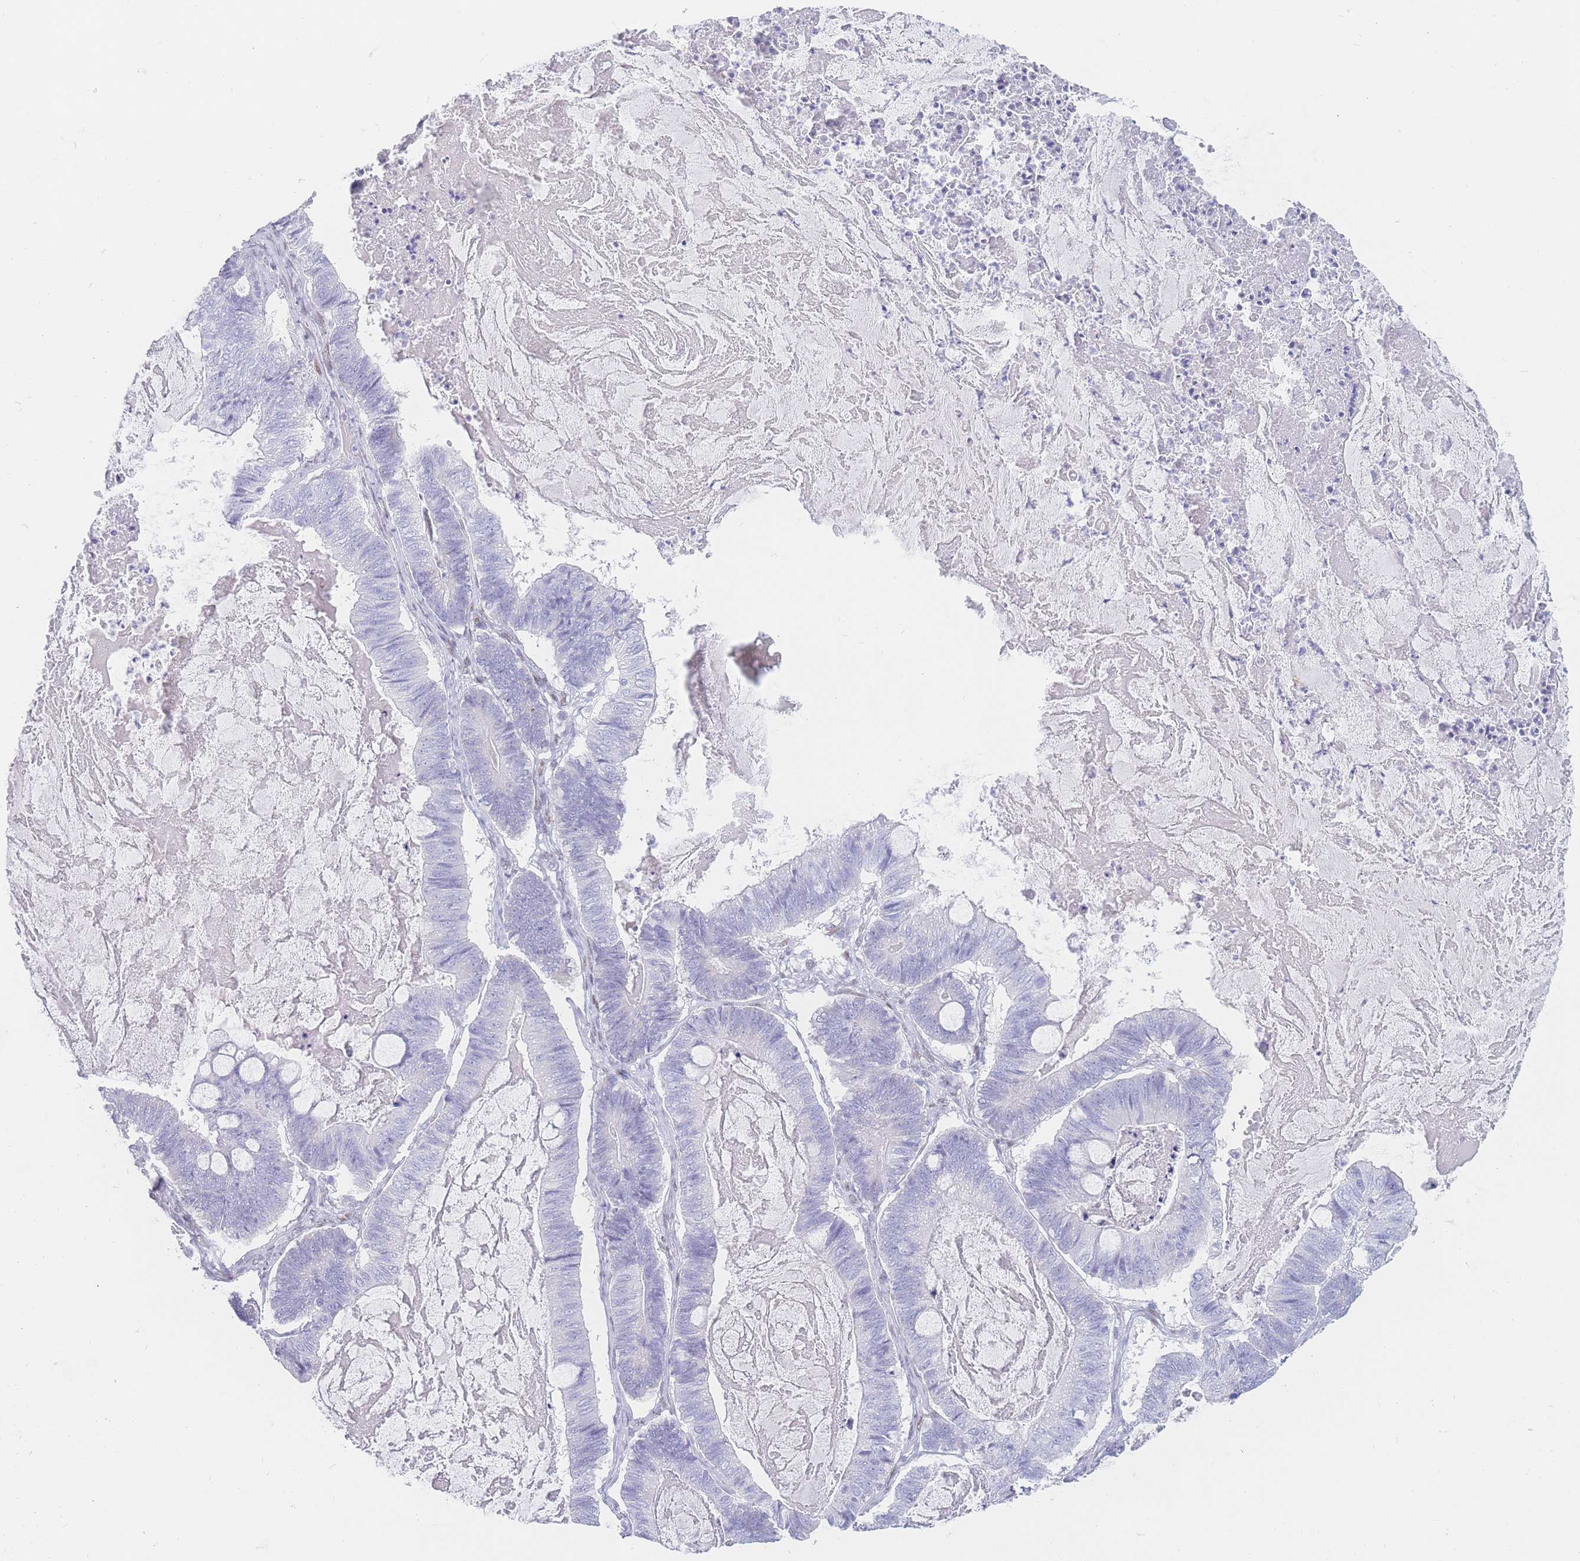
{"staining": {"intensity": "negative", "quantity": "none", "location": "none"}, "tissue": "ovarian cancer", "cell_type": "Tumor cells", "image_type": "cancer", "snomed": [{"axis": "morphology", "description": "Cystadenocarcinoma, mucinous, NOS"}, {"axis": "topography", "description": "Ovary"}], "caption": "This is an immunohistochemistry (IHC) histopathology image of human ovarian cancer (mucinous cystadenocarcinoma). There is no positivity in tumor cells.", "gene": "PSMB5", "patient": {"sex": "female", "age": 61}}